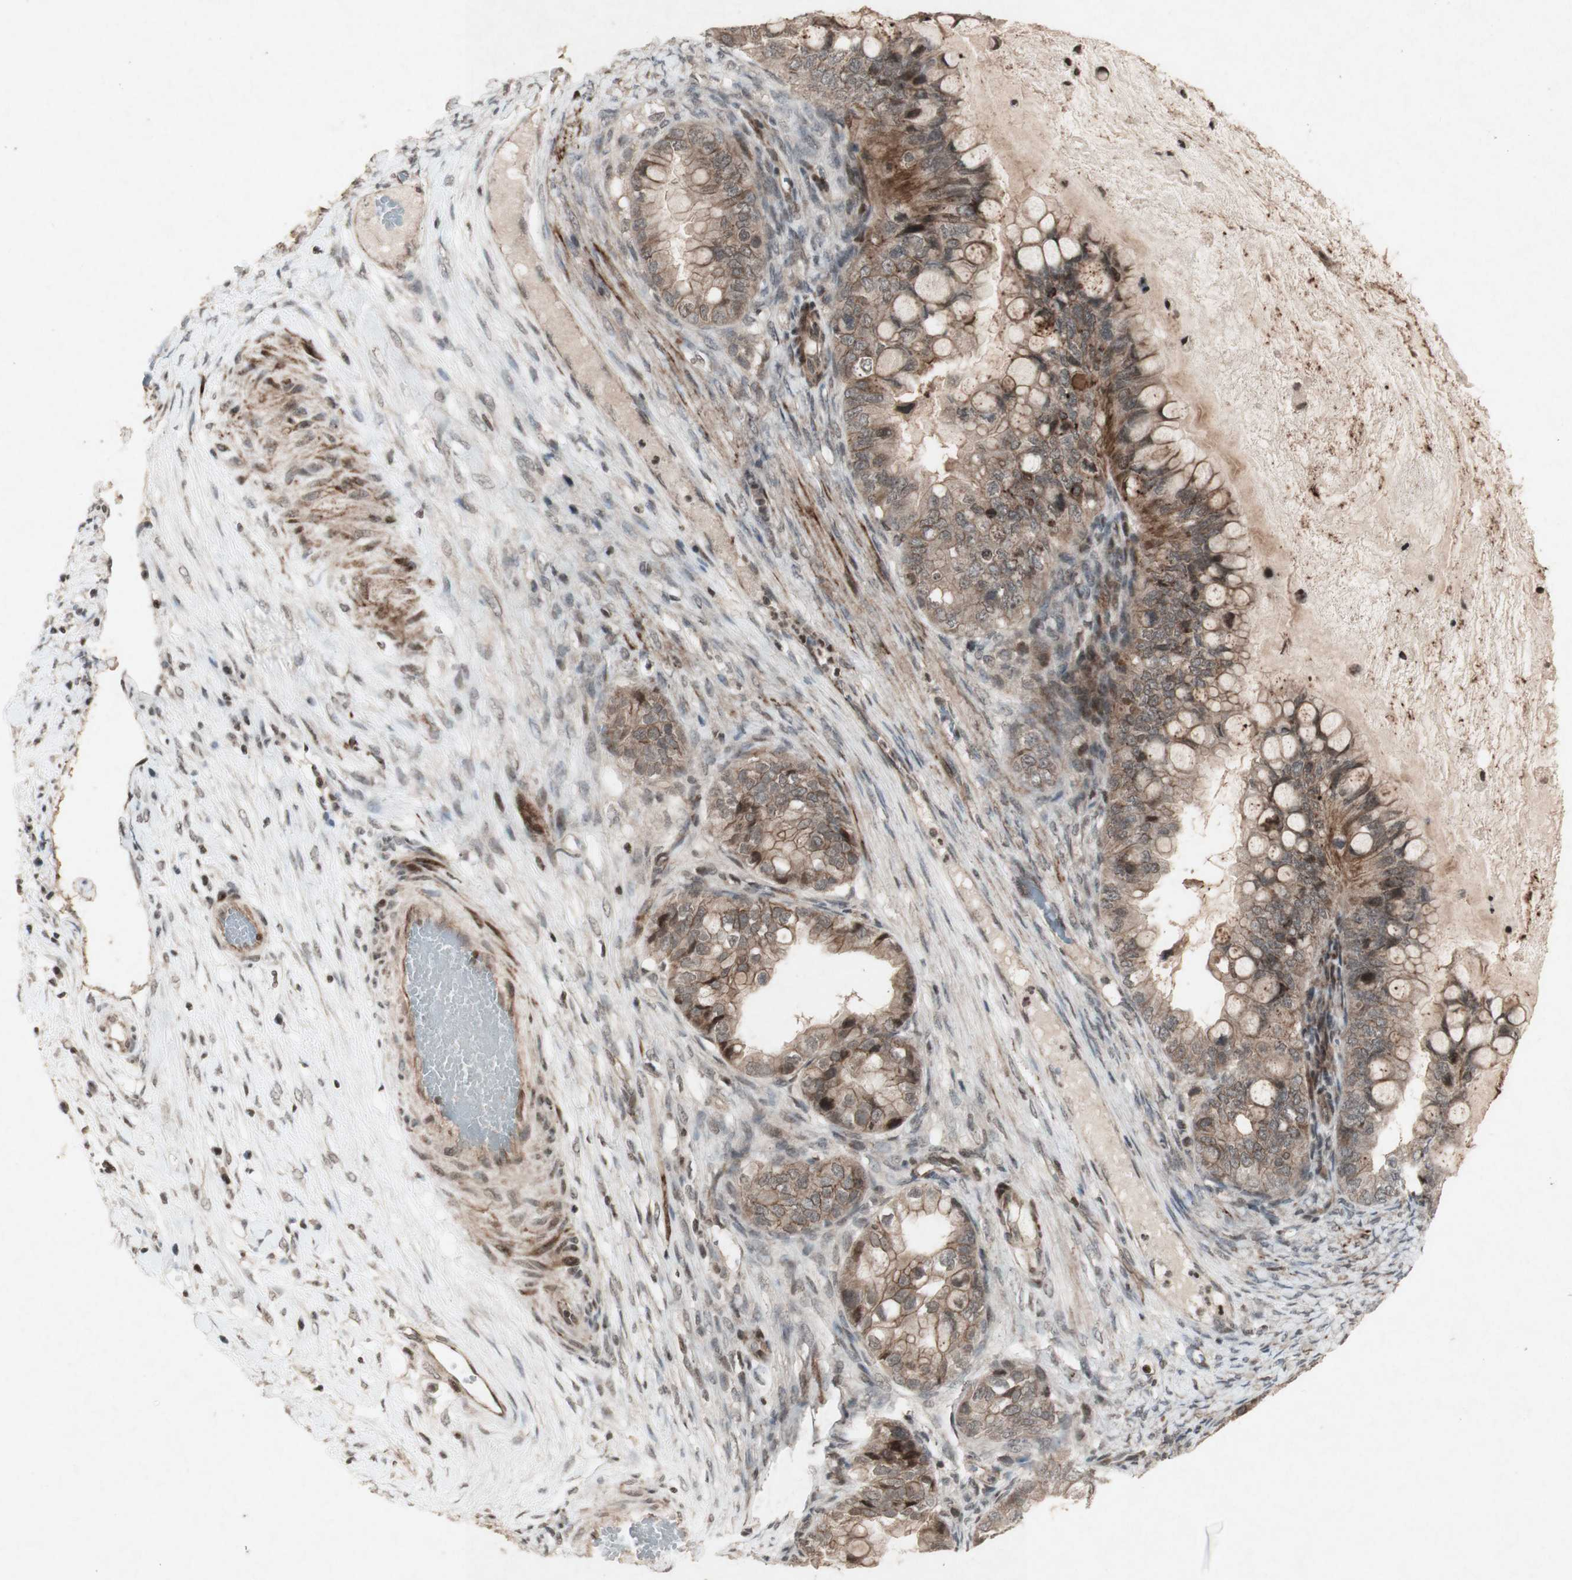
{"staining": {"intensity": "moderate", "quantity": ">75%", "location": "cytoplasmic/membranous,nuclear"}, "tissue": "ovarian cancer", "cell_type": "Tumor cells", "image_type": "cancer", "snomed": [{"axis": "morphology", "description": "Cystadenocarcinoma, mucinous, NOS"}, {"axis": "topography", "description": "Ovary"}], "caption": "A photomicrograph showing moderate cytoplasmic/membranous and nuclear positivity in approximately >75% of tumor cells in ovarian cancer, as visualized by brown immunohistochemical staining.", "gene": "PLXNA1", "patient": {"sex": "female", "age": 80}}